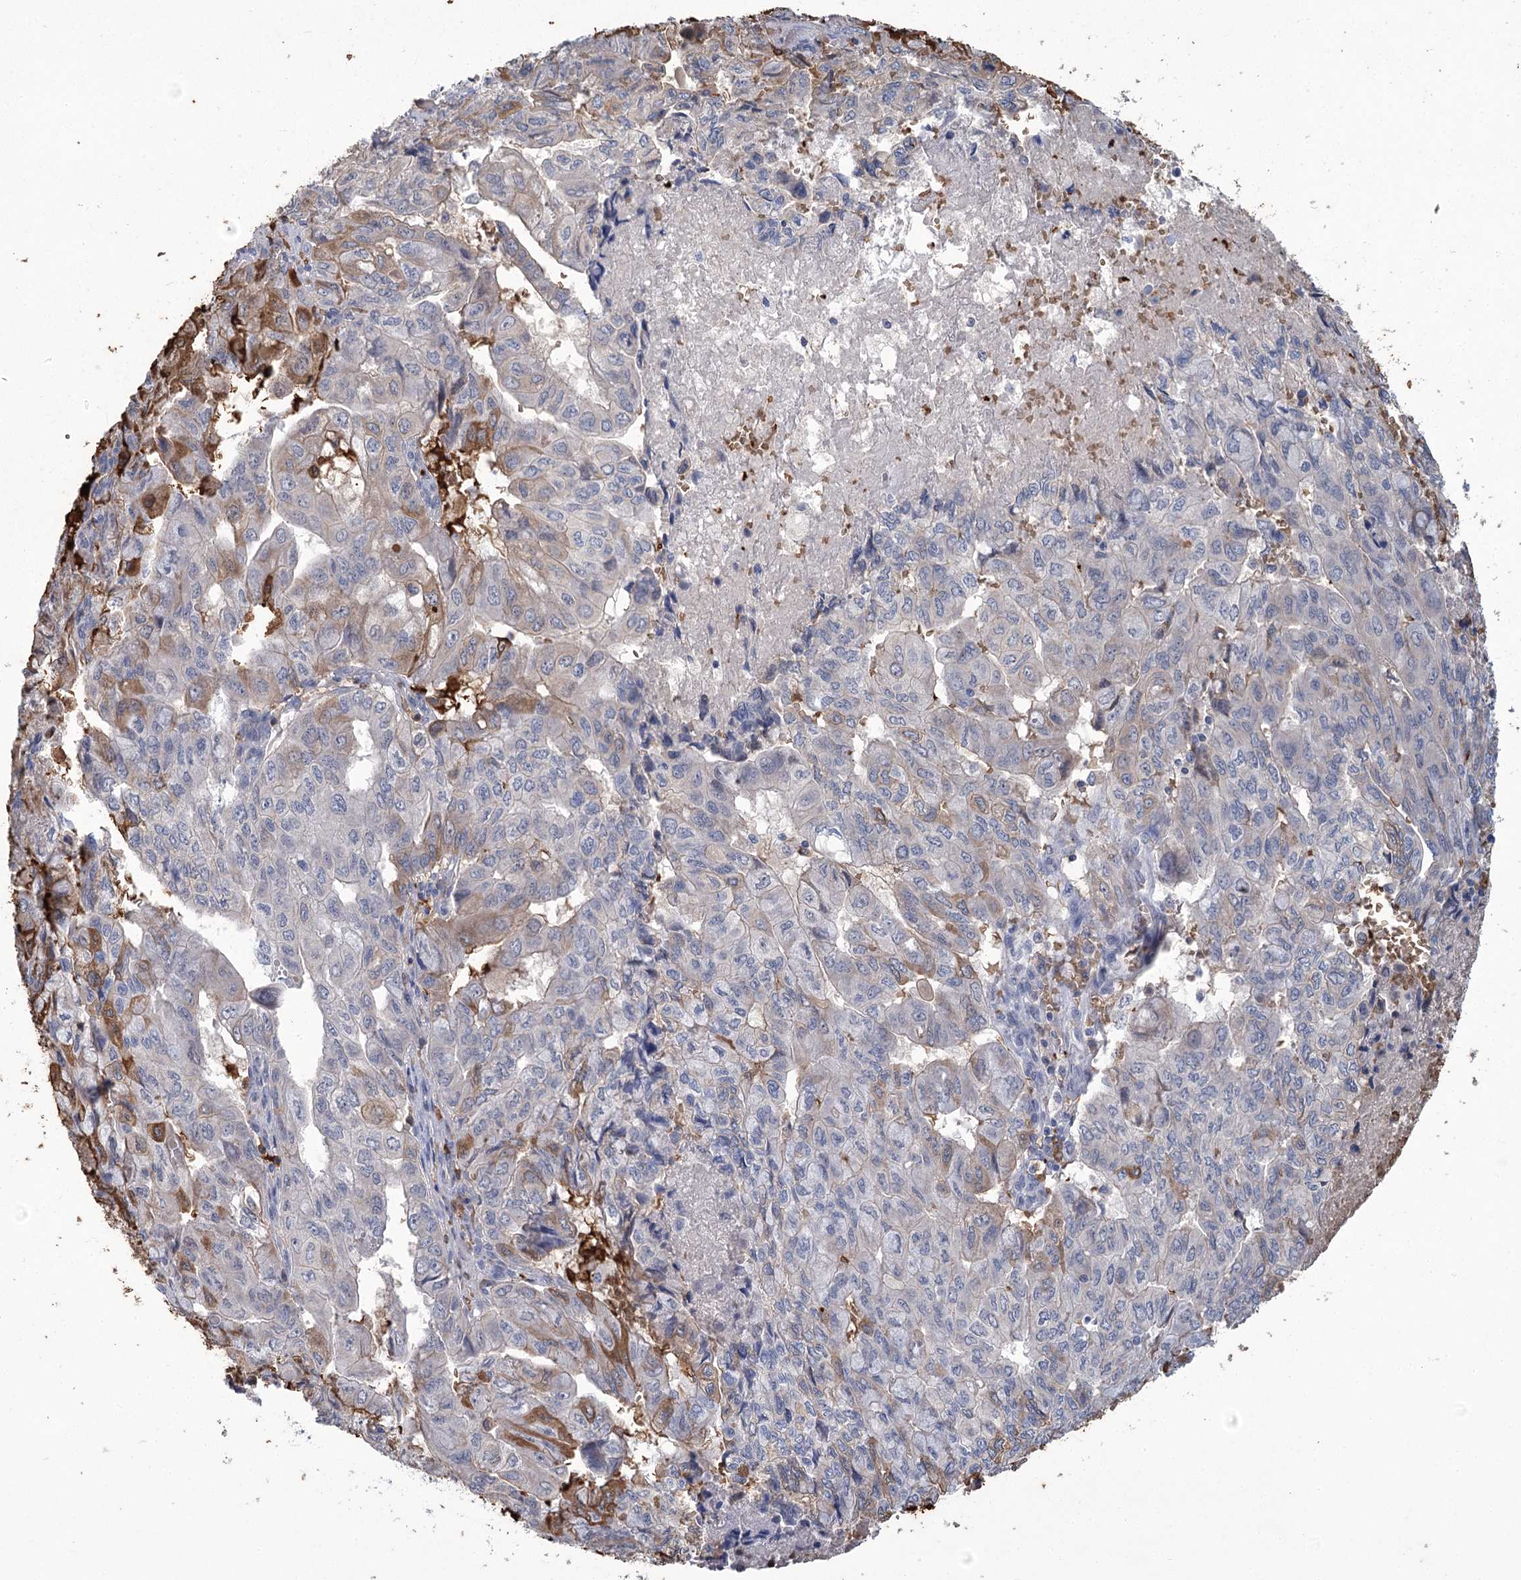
{"staining": {"intensity": "moderate", "quantity": "<25%", "location": "cytoplasmic/membranous"}, "tissue": "pancreatic cancer", "cell_type": "Tumor cells", "image_type": "cancer", "snomed": [{"axis": "morphology", "description": "Adenocarcinoma, NOS"}, {"axis": "topography", "description": "Pancreas"}], "caption": "Tumor cells demonstrate low levels of moderate cytoplasmic/membranous staining in about <25% of cells in human pancreatic adenocarcinoma. The staining is performed using DAB (3,3'-diaminobenzidine) brown chromogen to label protein expression. The nuclei are counter-stained blue using hematoxylin.", "gene": "HBA1", "patient": {"sex": "male", "age": 51}}